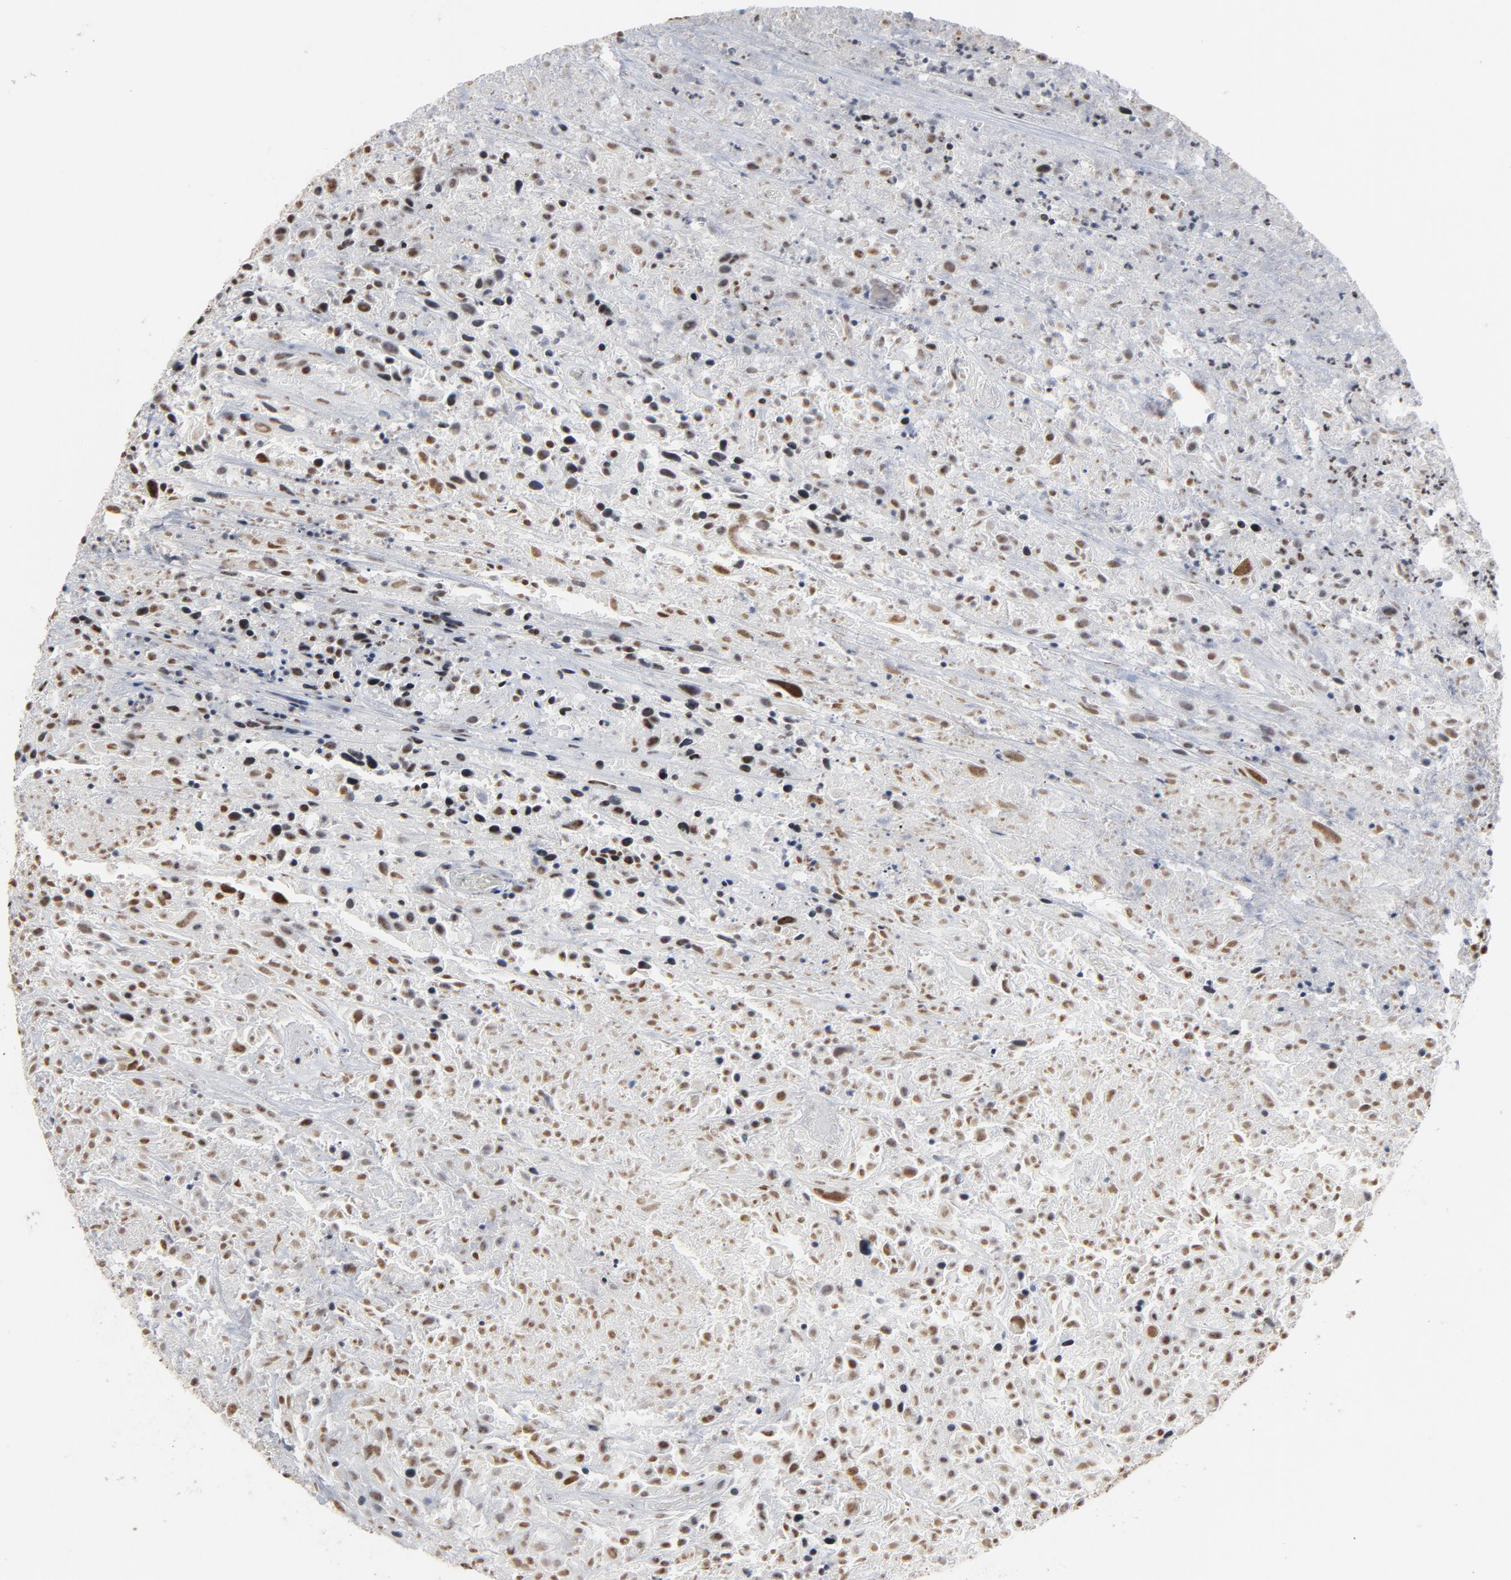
{"staining": {"intensity": "moderate", "quantity": ">75%", "location": "nuclear"}, "tissue": "urothelial cancer", "cell_type": "Tumor cells", "image_type": "cancer", "snomed": [{"axis": "morphology", "description": "Urothelial carcinoma, High grade"}, {"axis": "topography", "description": "Urinary bladder"}], "caption": "Urothelial cancer was stained to show a protein in brown. There is medium levels of moderate nuclear staining in about >75% of tumor cells.", "gene": "MRE11", "patient": {"sex": "male", "age": 61}}